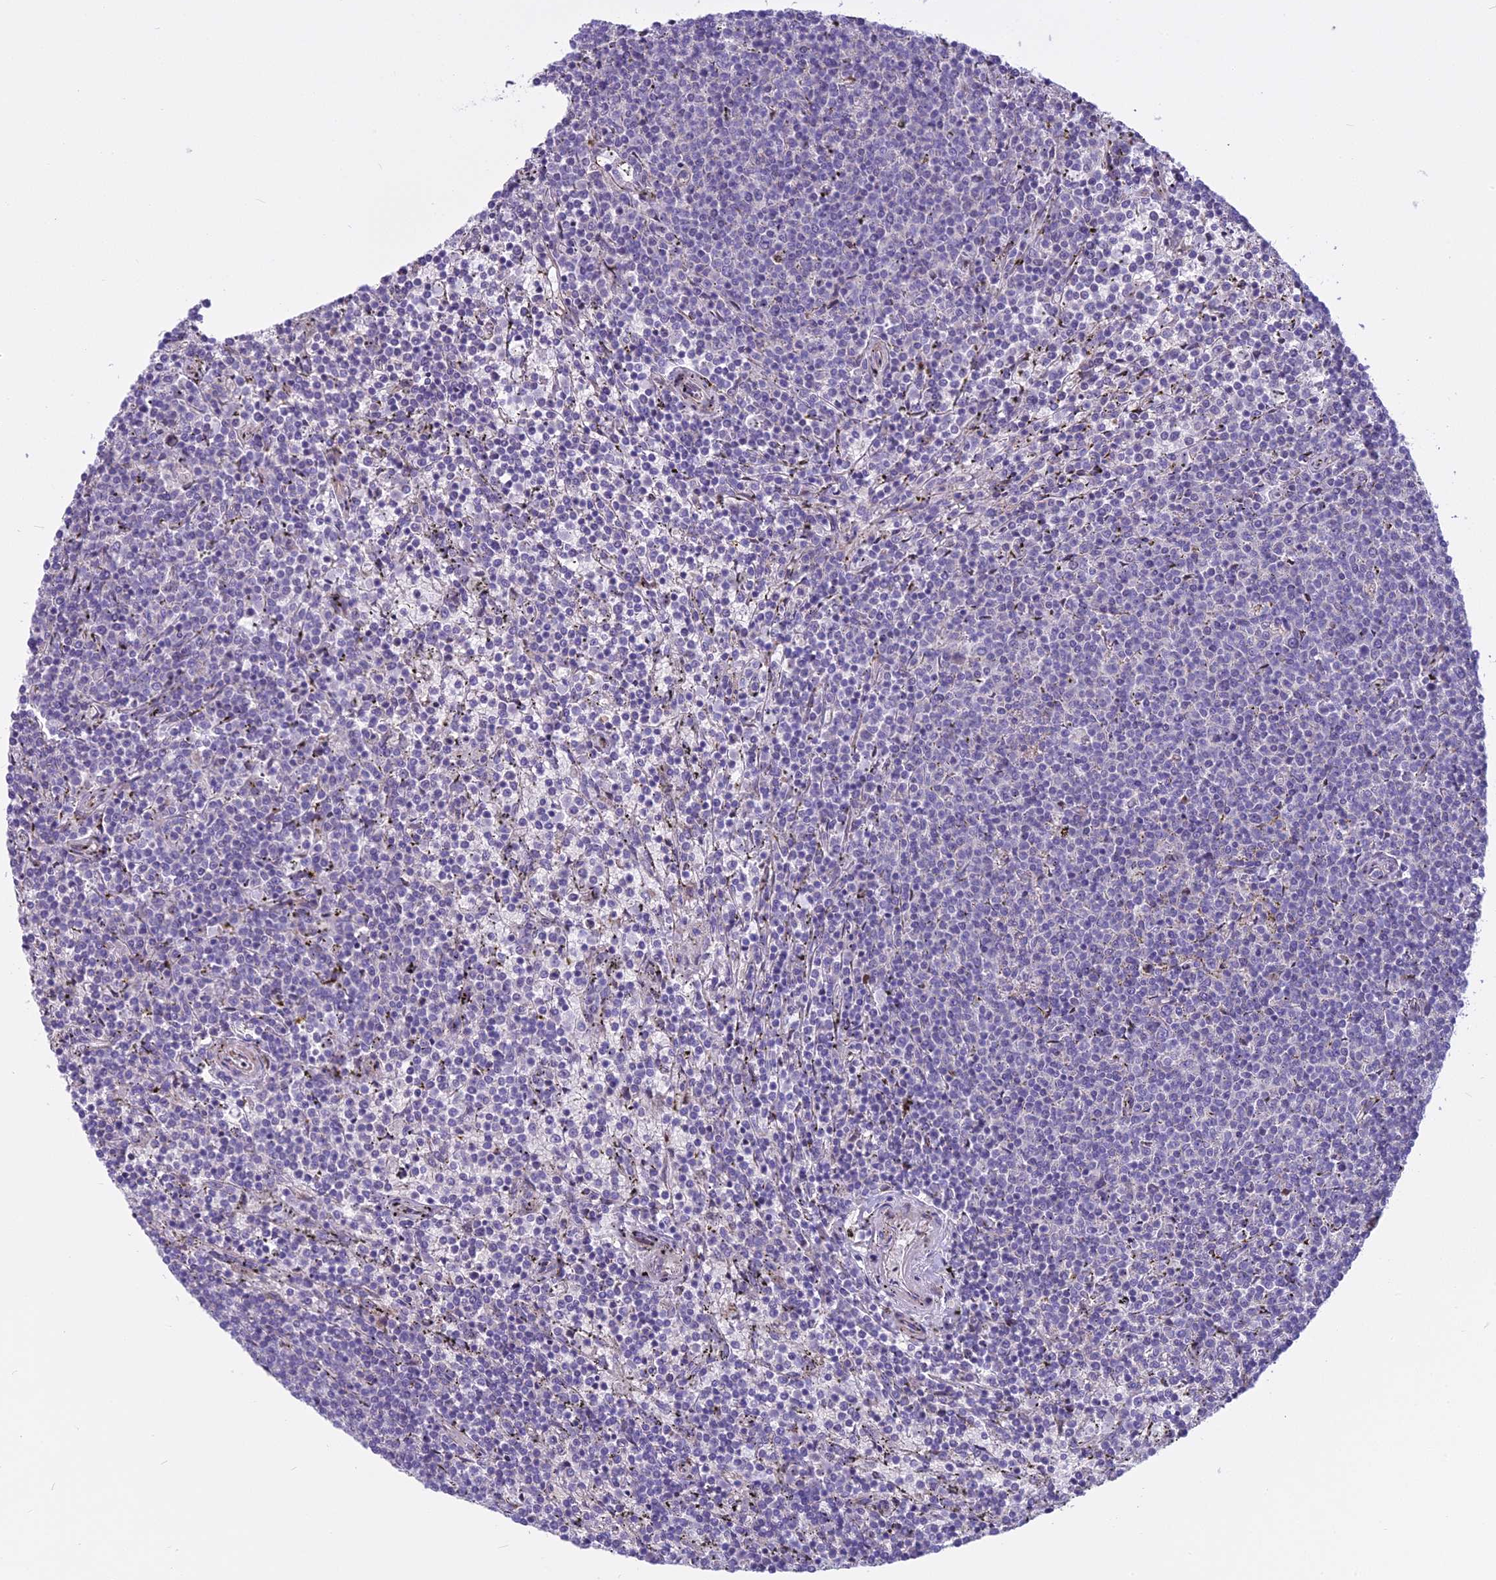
{"staining": {"intensity": "negative", "quantity": "none", "location": "none"}, "tissue": "lymphoma", "cell_type": "Tumor cells", "image_type": "cancer", "snomed": [{"axis": "morphology", "description": "Malignant lymphoma, non-Hodgkin's type, Low grade"}, {"axis": "topography", "description": "Spleen"}], "caption": "A photomicrograph of lymphoma stained for a protein shows no brown staining in tumor cells.", "gene": "PCDHB14", "patient": {"sex": "female", "age": 50}}